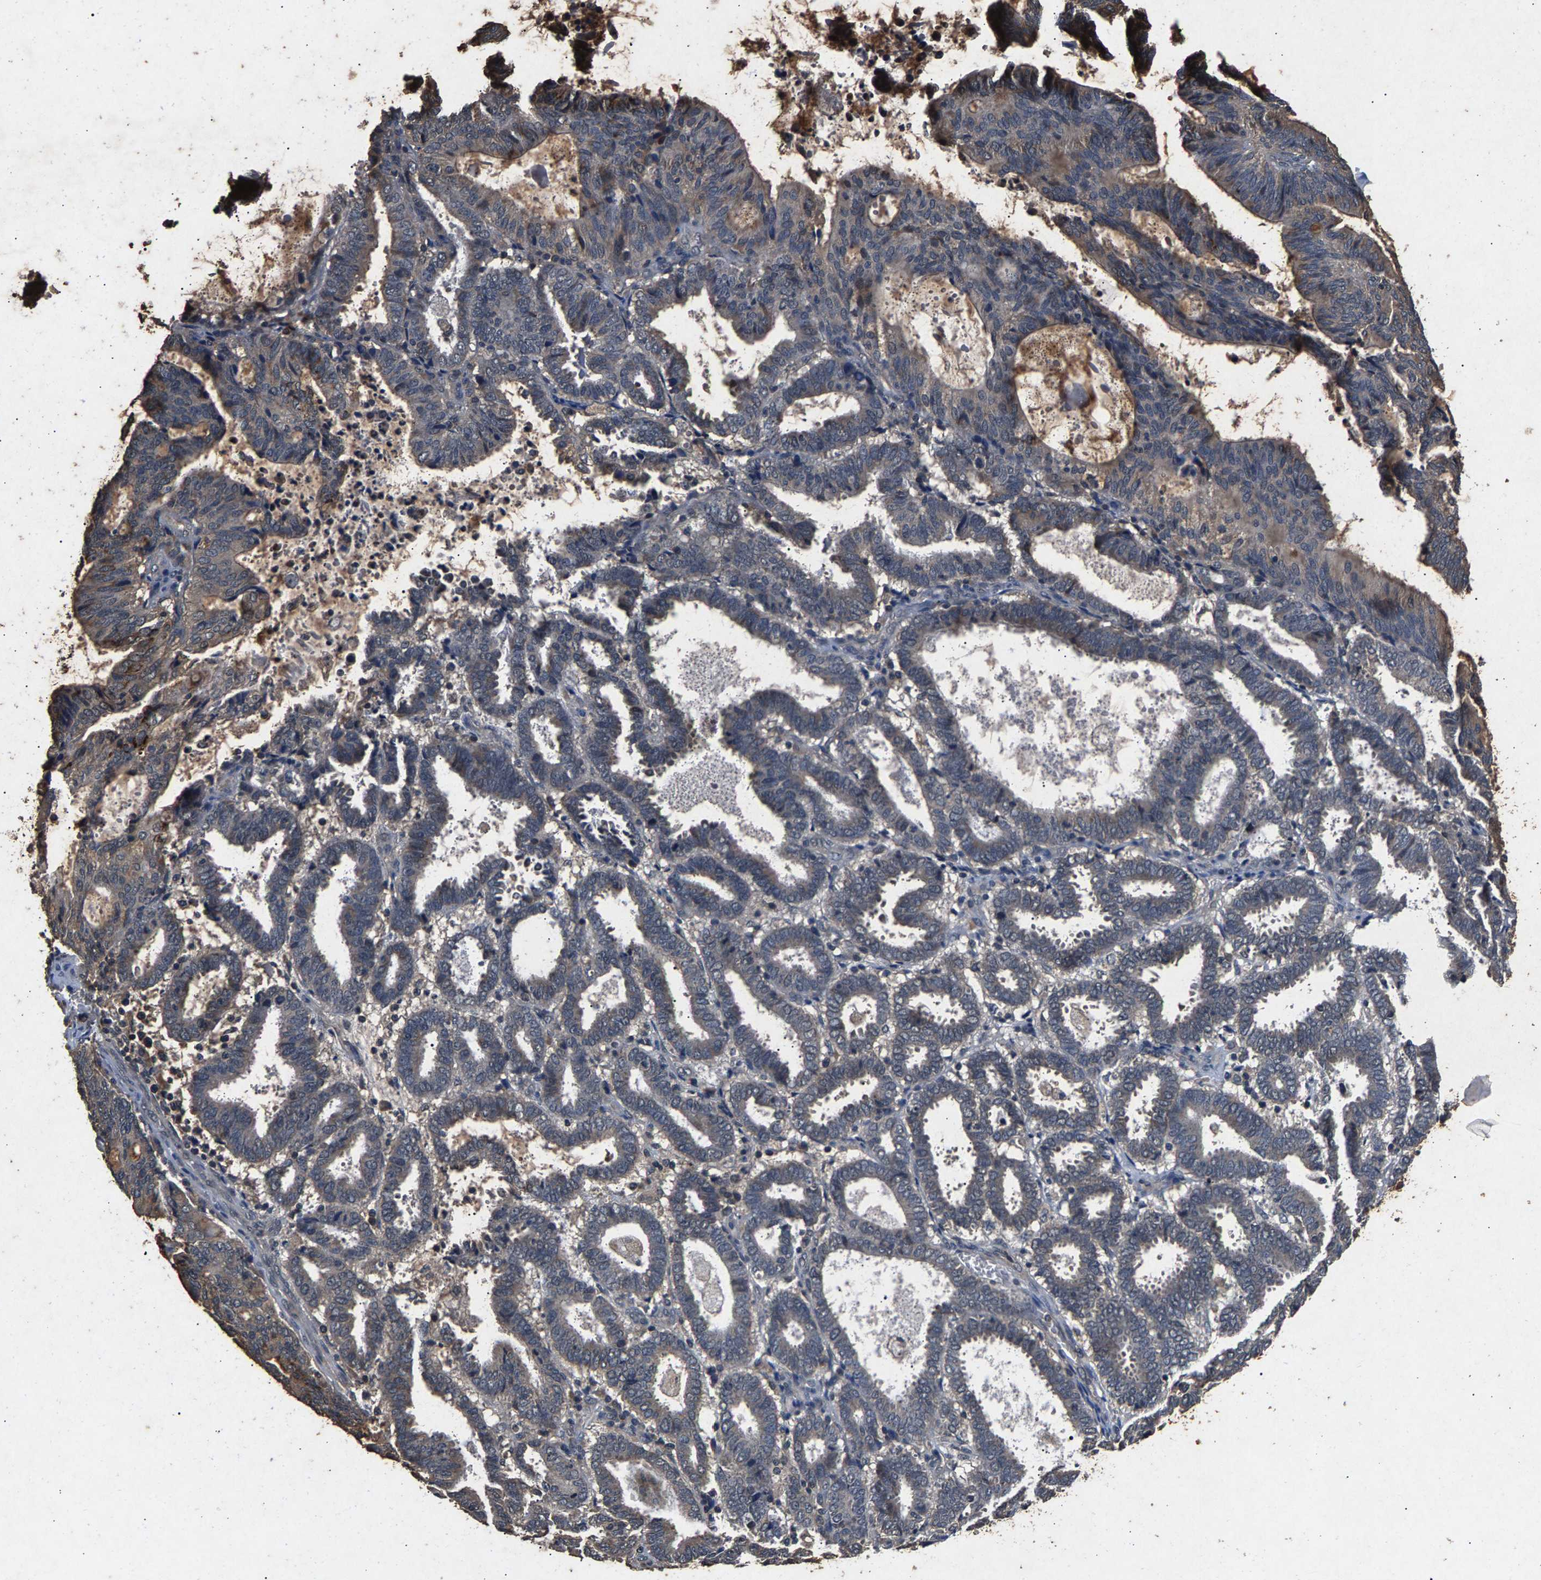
{"staining": {"intensity": "weak", "quantity": "<25%", "location": "cytoplasmic/membranous"}, "tissue": "endometrial cancer", "cell_type": "Tumor cells", "image_type": "cancer", "snomed": [{"axis": "morphology", "description": "Adenocarcinoma, NOS"}, {"axis": "topography", "description": "Uterus"}], "caption": "A high-resolution micrograph shows immunohistochemistry staining of endometrial adenocarcinoma, which demonstrates no significant expression in tumor cells.", "gene": "PPP1CC", "patient": {"sex": "female", "age": 83}}